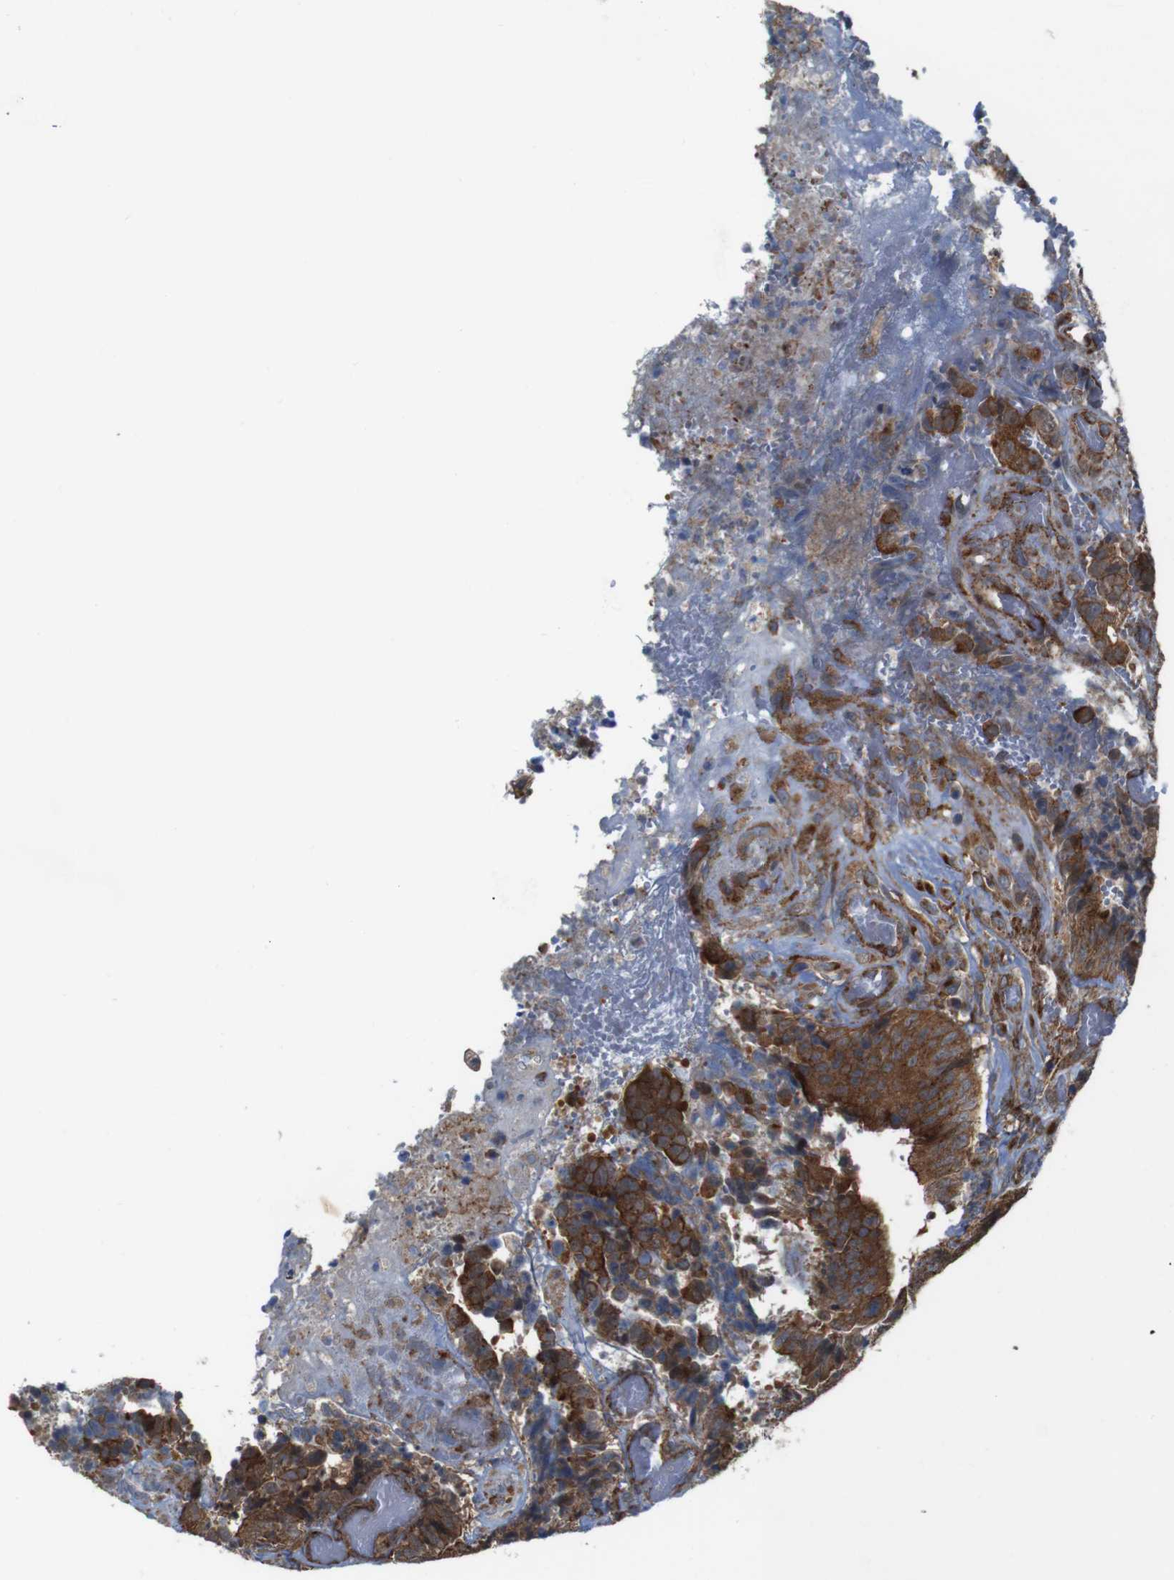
{"staining": {"intensity": "strong", "quantity": ">75%", "location": "cytoplasmic/membranous"}, "tissue": "colorectal cancer", "cell_type": "Tumor cells", "image_type": "cancer", "snomed": [{"axis": "morphology", "description": "Adenocarcinoma, NOS"}, {"axis": "topography", "description": "Rectum"}], "caption": "High-magnification brightfield microscopy of colorectal cancer (adenocarcinoma) stained with DAB (brown) and counterstained with hematoxylin (blue). tumor cells exhibit strong cytoplasmic/membranous expression is seen in approximately>75% of cells.", "gene": "PTGER4", "patient": {"sex": "male", "age": 72}}